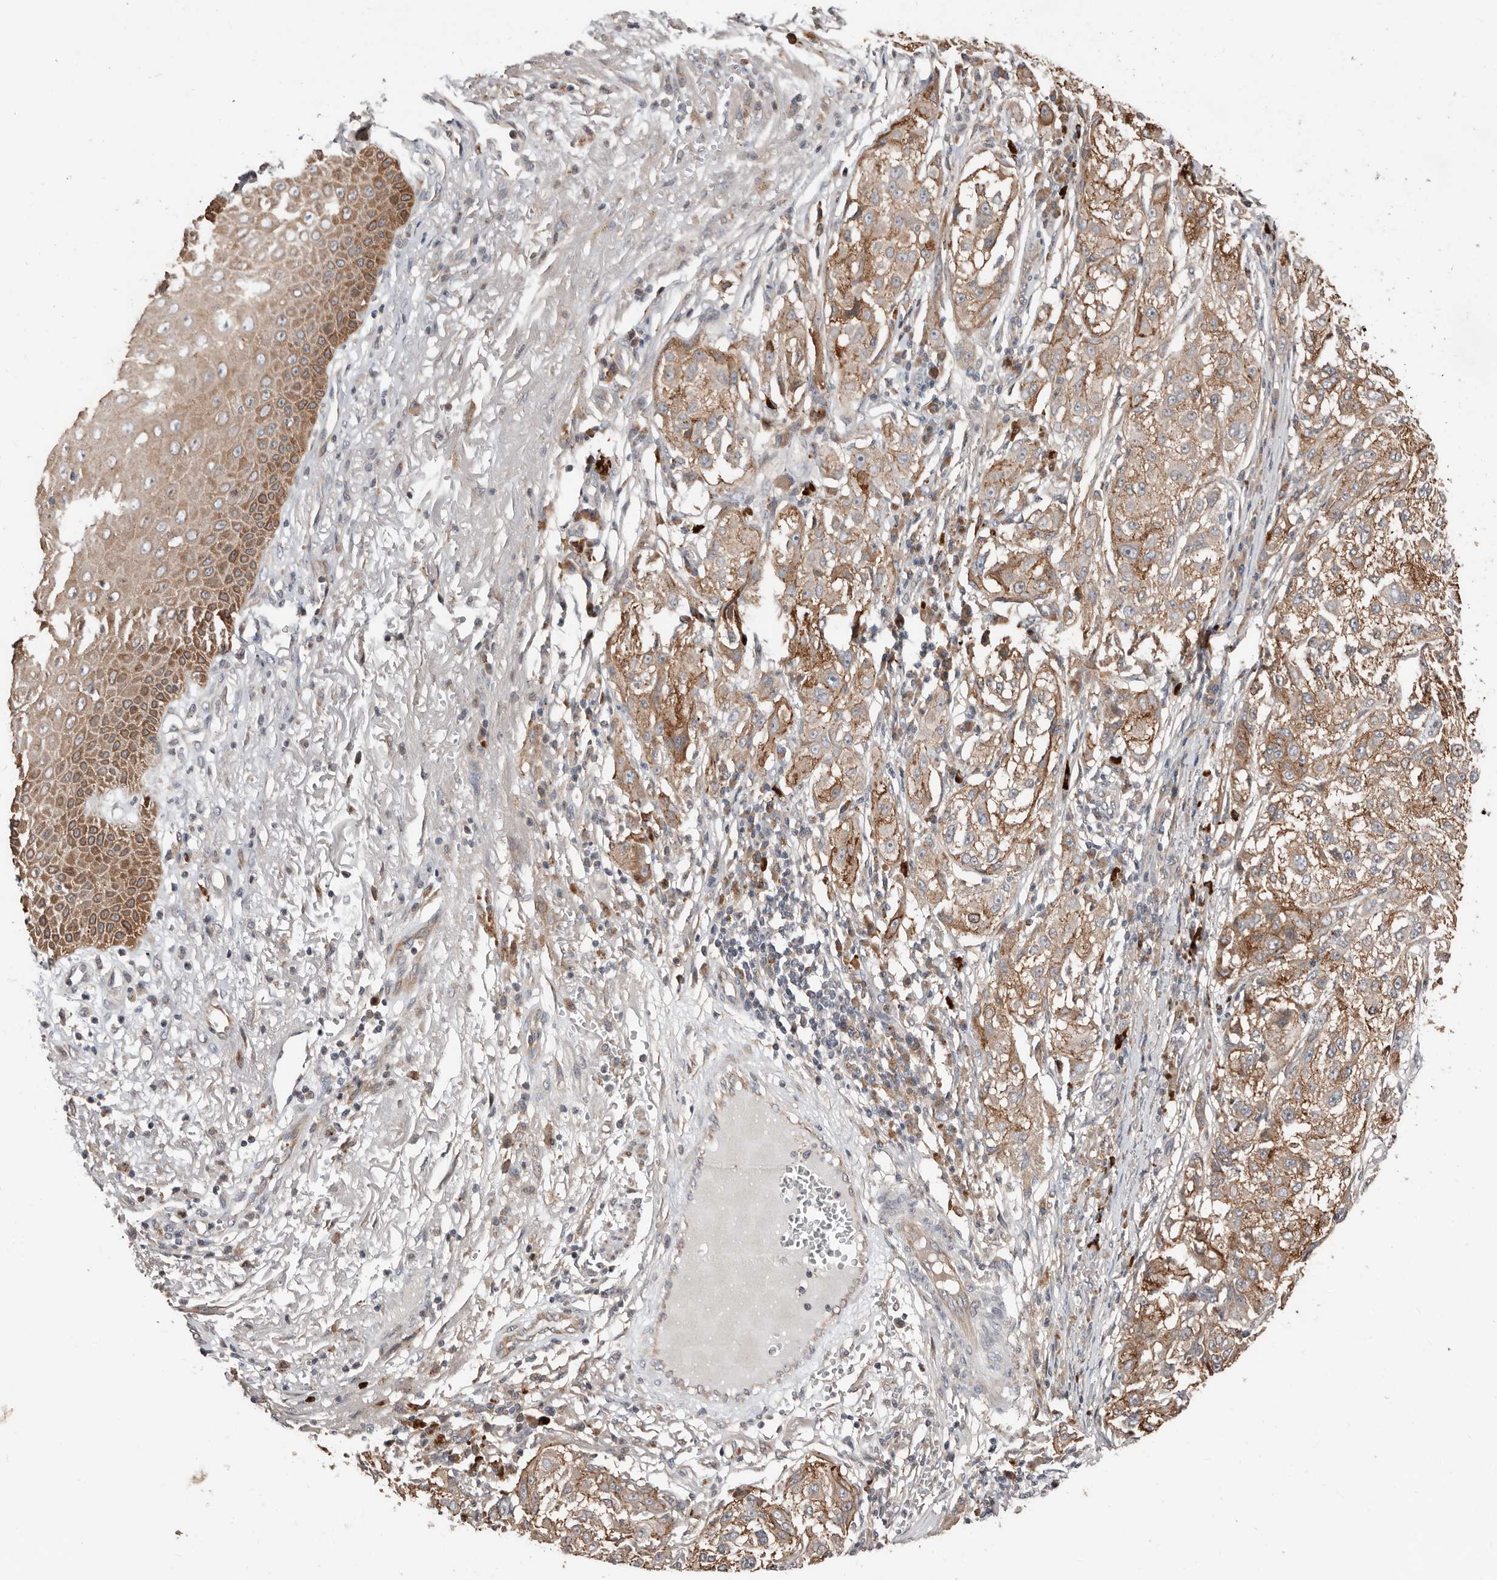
{"staining": {"intensity": "weak", "quantity": ">75%", "location": "cytoplasmic/membranous"}, "tissue": "melanoma", "cell_type": "Tumor cells", "image_type": "cancer", "snomed": [{"axis": "morphology", "description": "Necrosis, NOS"}, {"axis": "morphology", "description": "Malignant melanoma, NOS"}, {"axis": "topography", "description": "Skin"}], "caption": "High-magnification brightfield microscopy of malignant melanoma stained with DAB (3,3'-diaminobenzidine) (brown) and counterstained with hematoxylin (blue). tumor cells exhibit weak cytoplasmic/membranous expression is appreciated in about>75% of cells. (DAB (3,3'-diaminobenzidine) = brown stain, brightfield microscopy at high magnification).", "gene": "SMYD4", "patient": {"sex": "female", "age": 87}}